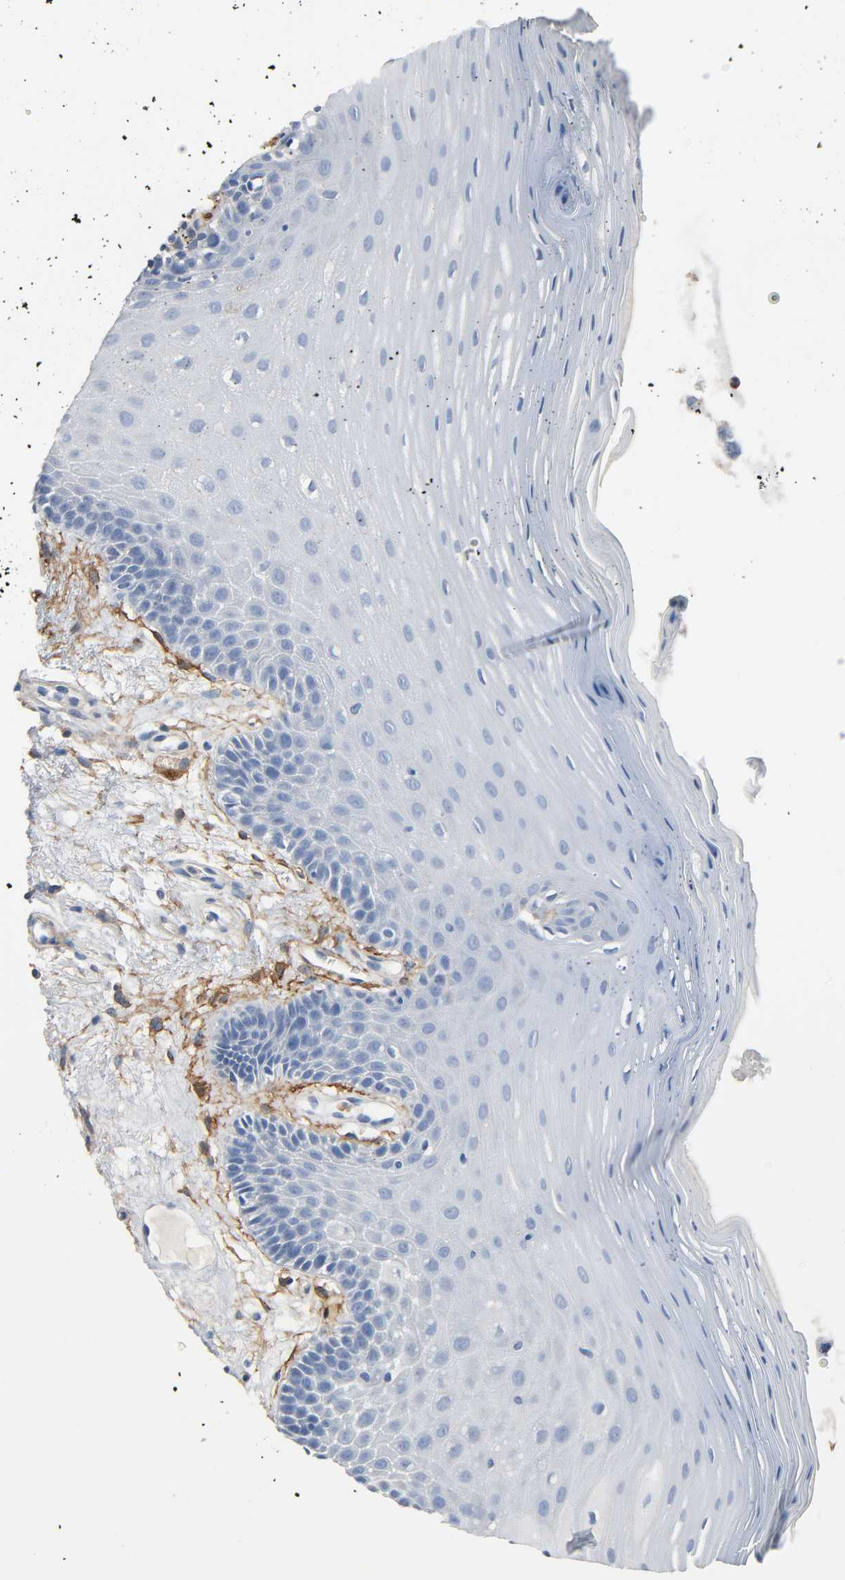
{"staining": {"intensity": "negative", "quantity": "none", "location": "none"}, "tissue": "oral mucosa", "cell_type": "Squamous epithelial cells", "image_type": "normal", "snomed": [{"axis": "morphology", "description": "Normal tissue, NOS"}, {"axis": "morphology", "description": "Squamous cell carcinoma, NOS"}, {"axis": "topography", "description": "Skeletal muscle"}, {"axis": "topography", "description": "Oral tissue"}, {"axis": "topography", "description": "Head-Neck"}], "caption": "IHC micrograph of normal human oral mucosa stained for a protein (brown), which shows no positivity in squamous epithelial cells.", "gene": "ANPEP", "patient": {"sex": "male", "age": 71}}